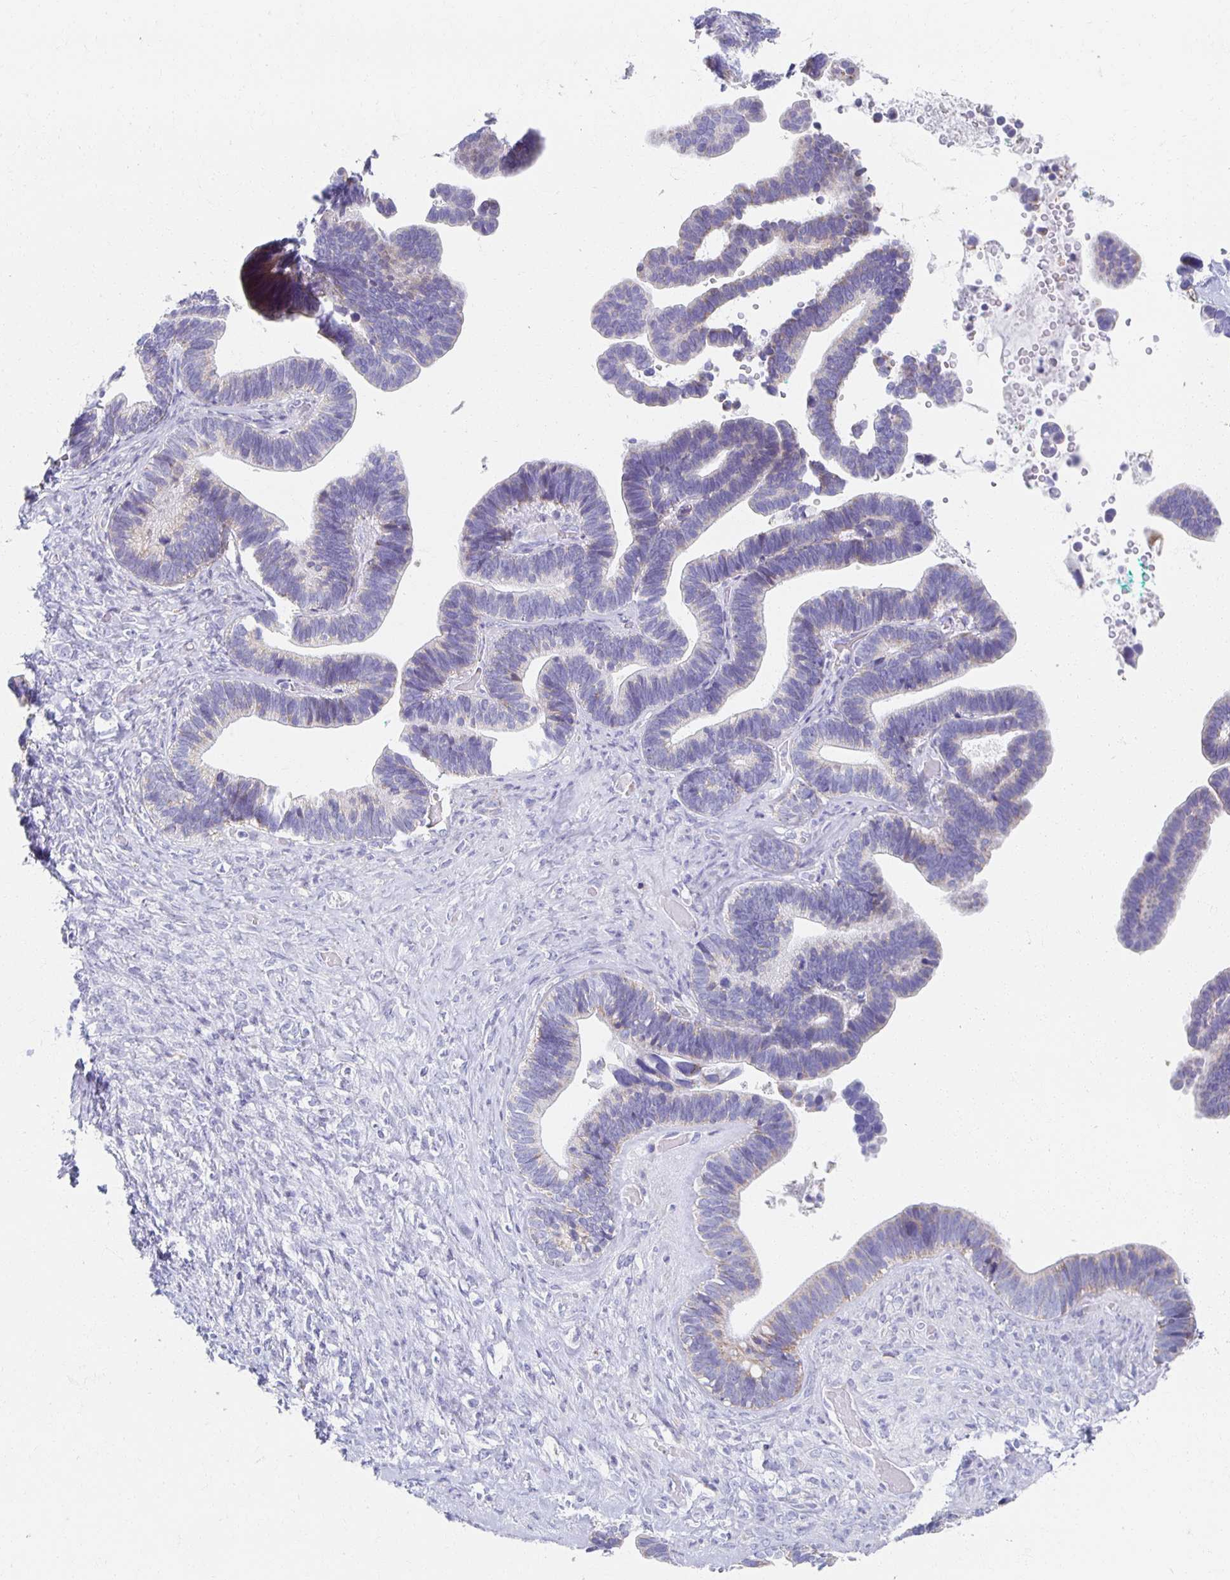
{"staining": {"intensity": "weak", "quantity": "<25%", "location": "cytoplasmic/membranous"}, "tissue": "ovarian cancer", "cell_type": "Tumor cells", "image_type": "cancer", "snomed": [{"axis": "morphology", "description": "Cystadenocarcinoma, serous, NOS"}, {"axis": "topography", "description": "Ovary"}], "caption": "A photomicrograph of human ovarian cancer (serous cystadenocarcinoma) is negative for staining in tumor cells.", "gene": "TEX44", "patient": {"sex": "female", "age": 56}}